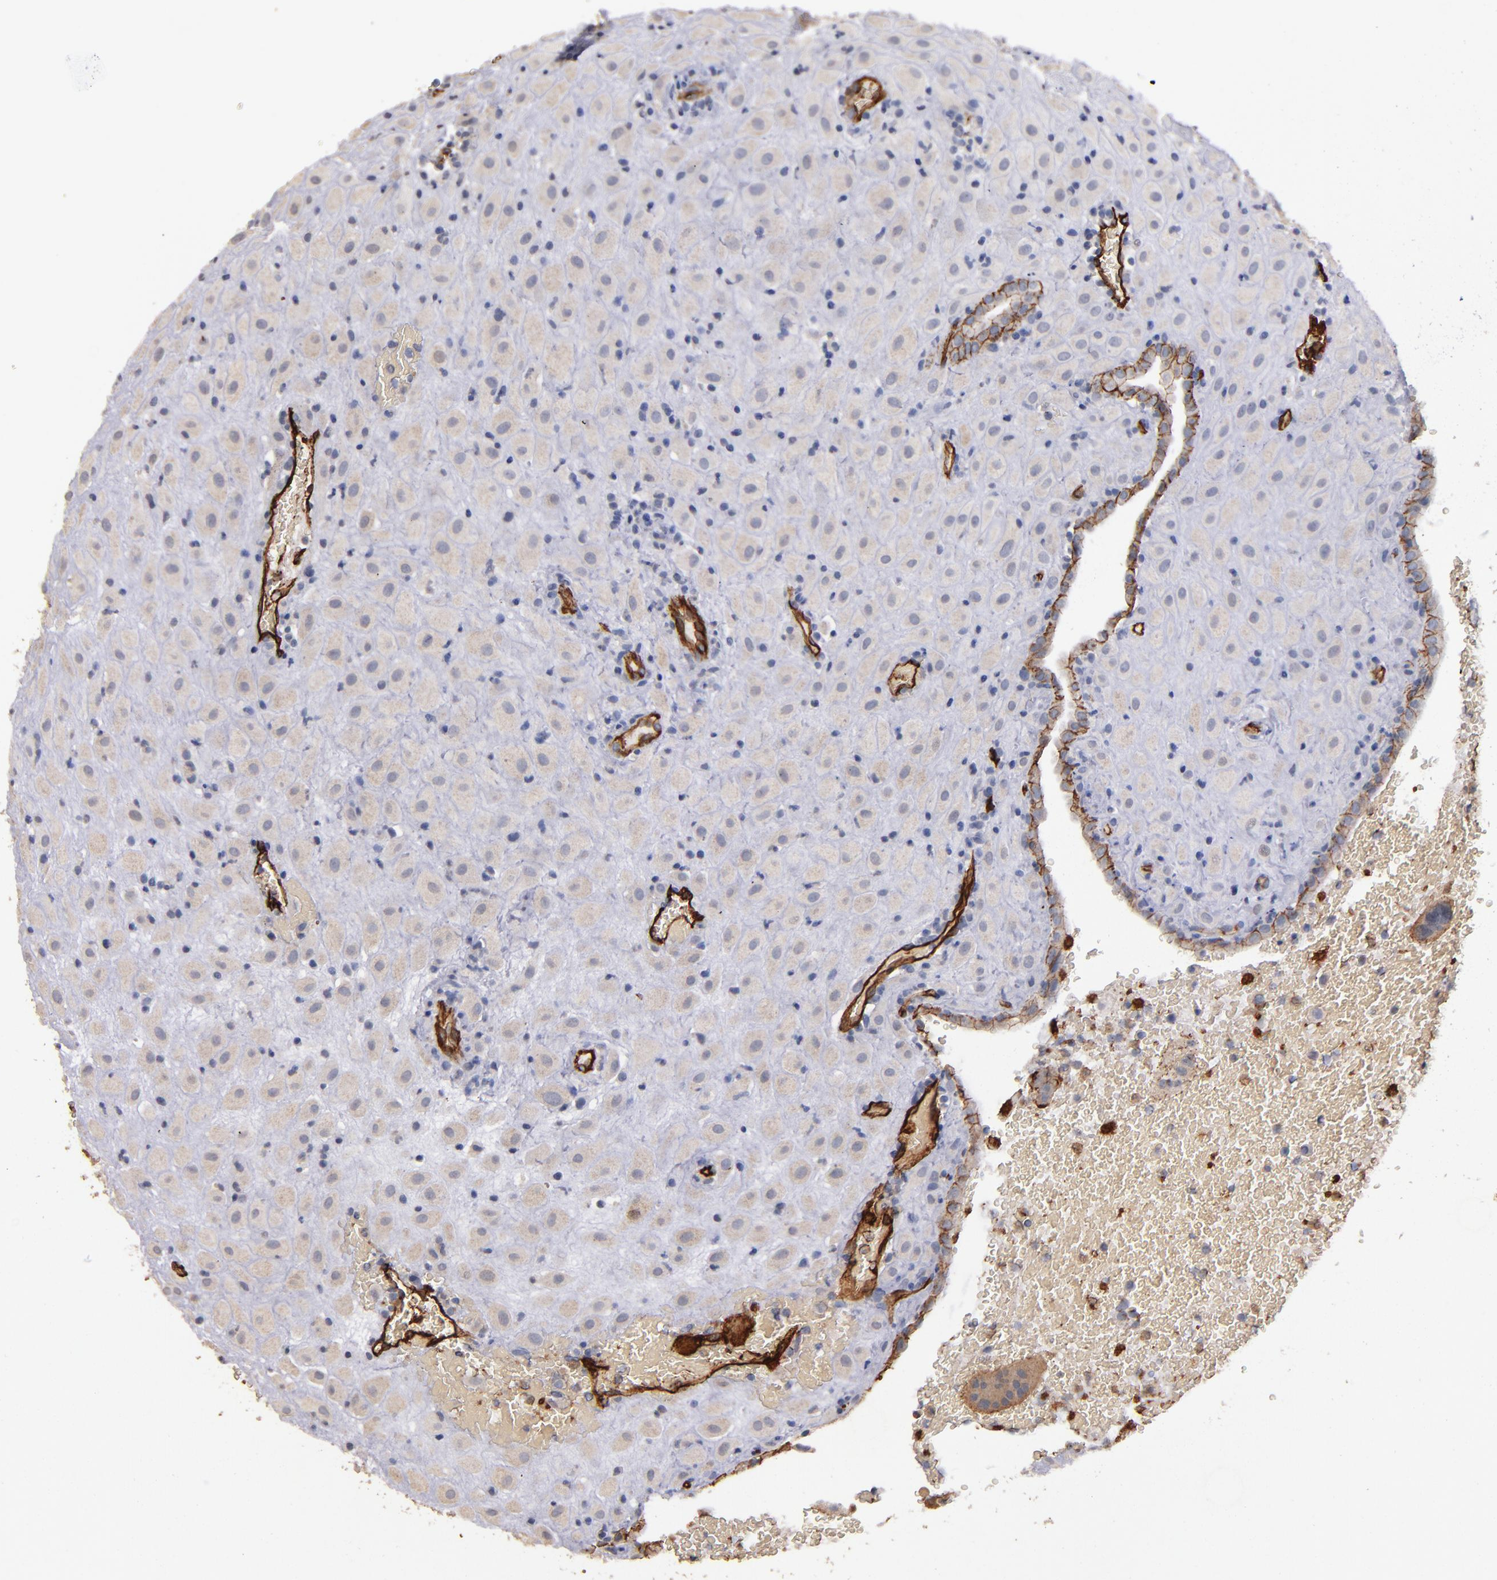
{"staining": {"intensity": "negative", "quantity": "none", "location": "none"}, "tissue": "placenta", "cell_type": "Decidual cells", "image_type": "normal", "snomed": [{"axis": "morphology", "description": "Normal tissue, NOS"}, {"axis": "topography", "description": "Placenta"}], "caption": "Protein analysis of benign placenta shows no significant expression in decidual cells.", "gene": "CLDN5", "patient": {"sex": "female", "age": 19}}